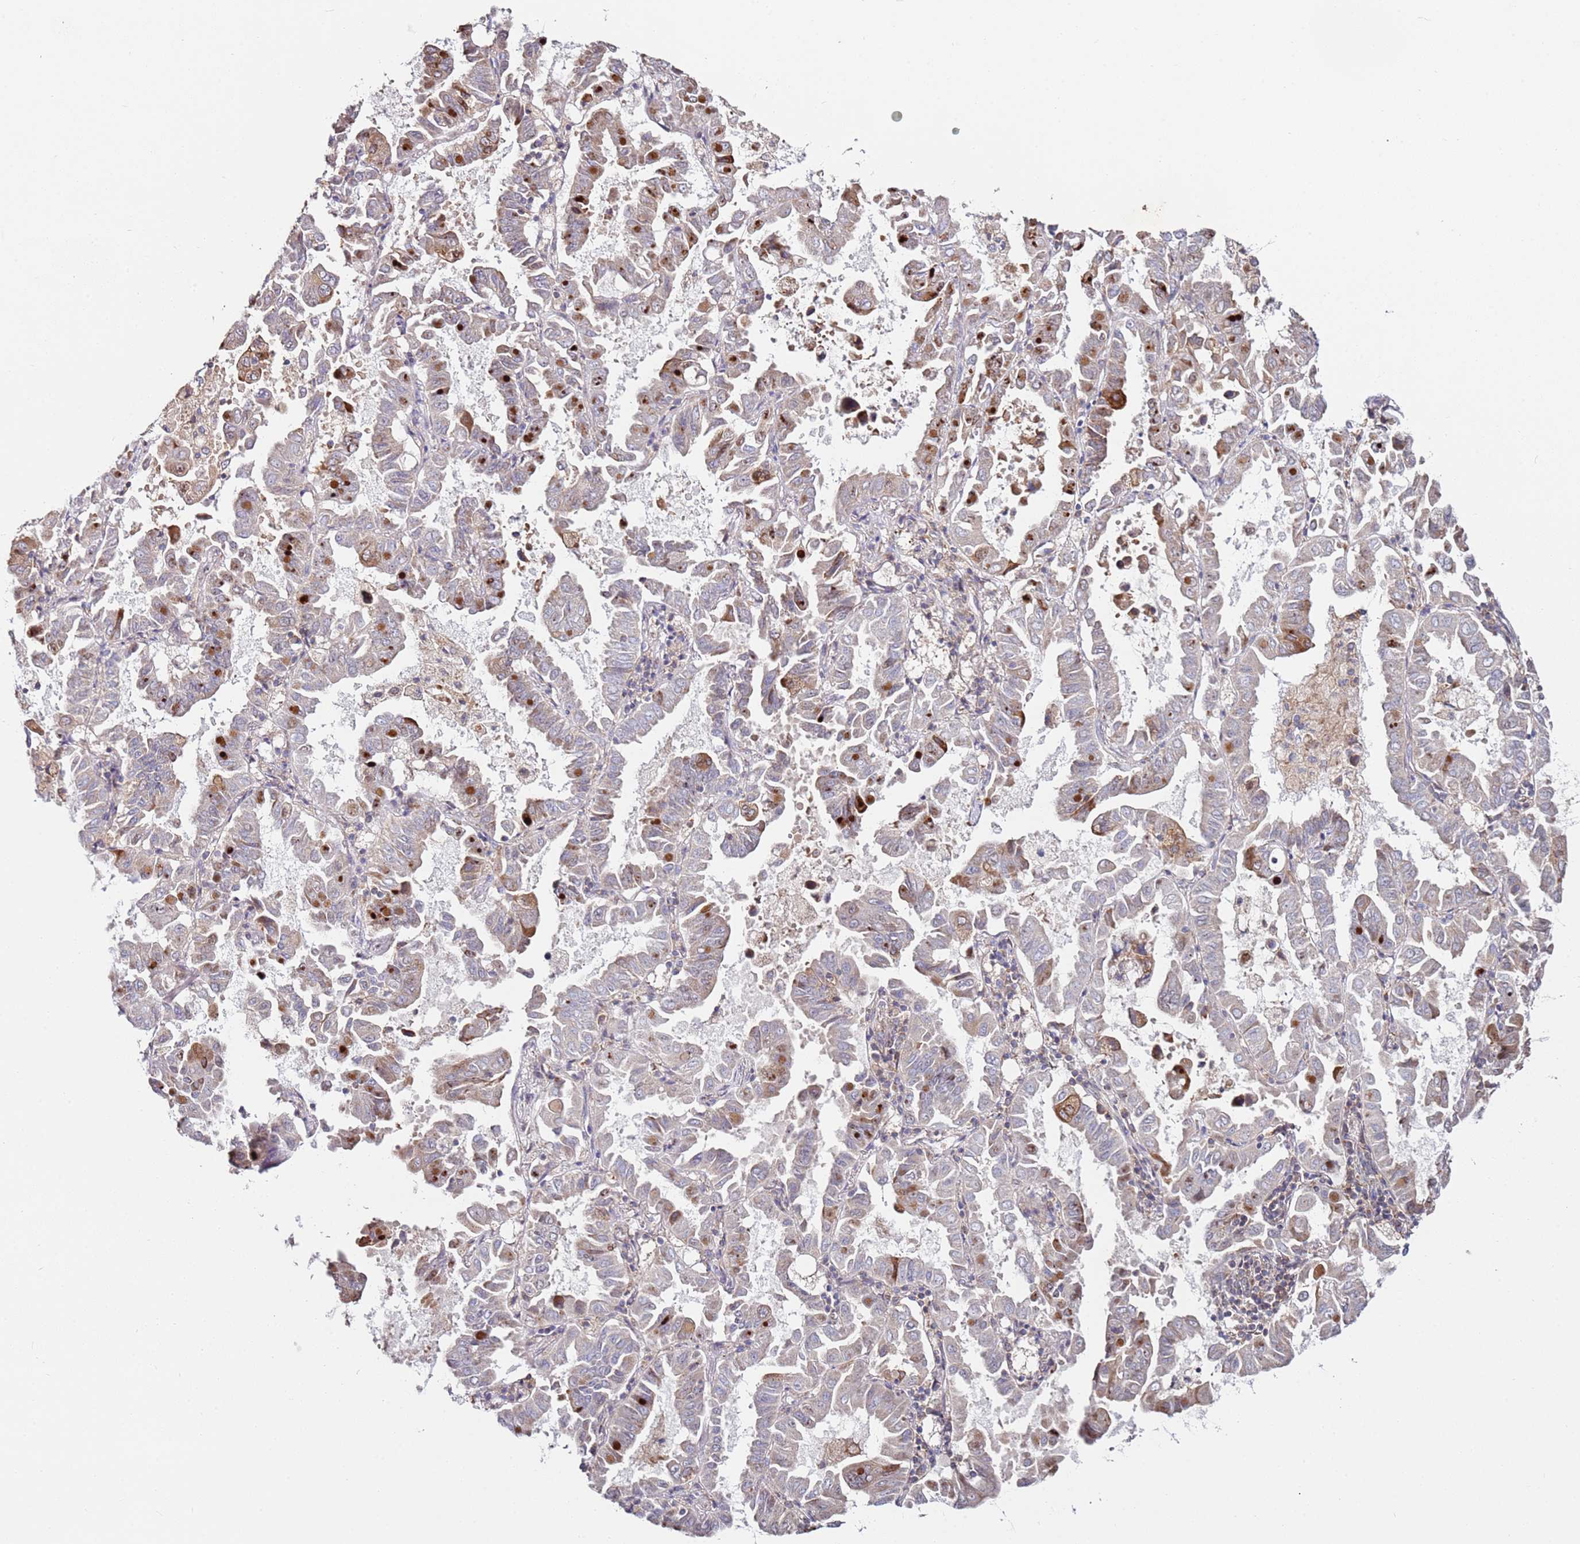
{"staining": {"intensity": "moderate", "quantity": ">75%", "location": "cytoplasmic/membranous"}, "tissue": "lung cancer", "cell_type": "Tumor cells", "image_type": "cancer", "snomed": [{"axis": "morphology", "description": "Adenocarcinoma, NOS"}, {"axis": "topography", "description": "Lung"}], "caption": "IHC histopathology image of lung cancer (adenocarcinoma) stained for a protein (brown), which shows medium levels of moderate cytoplasmic/membranous expression in approximately >75% of tumor cells.", "gene": "CNOT9", "patient": {"sex": "male", "age": 64}}